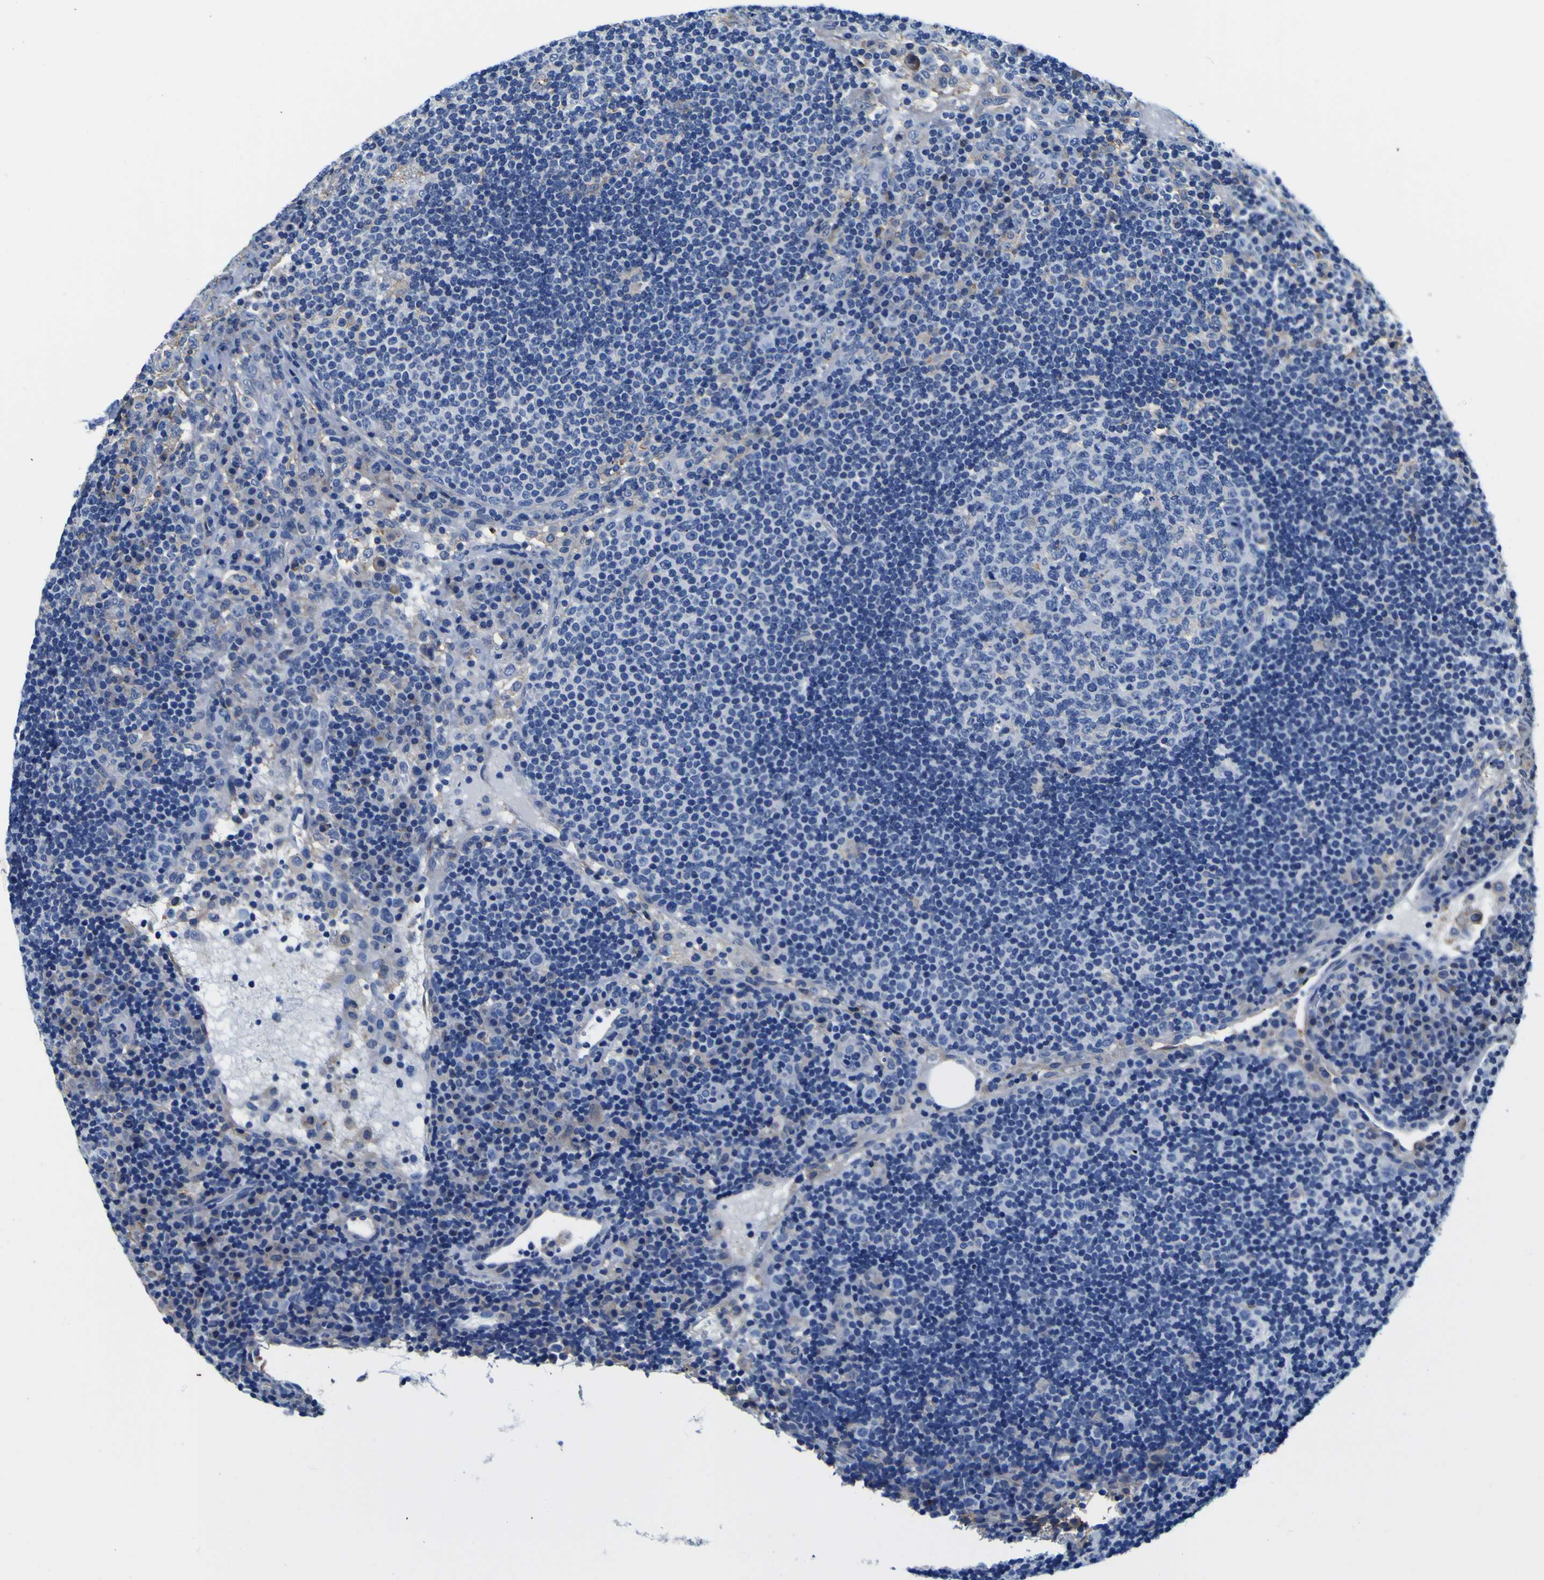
{"staining": {"intensity": "moderate", "quantity": "<25%", "location": "cytoplasmic/membranous"}, "tissue": "lymph node", "cell_type": "Germinal center cells", "image_type": "normal", "snomed": [{"axis": "morphology", "description": "Normal tissue, NOS"}, {"axis": "topography", "description": "Lymph node"}], "caption": "Immunohistochemistry photomicrograph of normal human lymph node stained for a protein (brown), which reveals low levels of moderate cytoplasmic/membranous positivity in approximately <25% of germinal center cells.", "gene": "PXDN", "patient": {"sex": "female", "age": 53}}